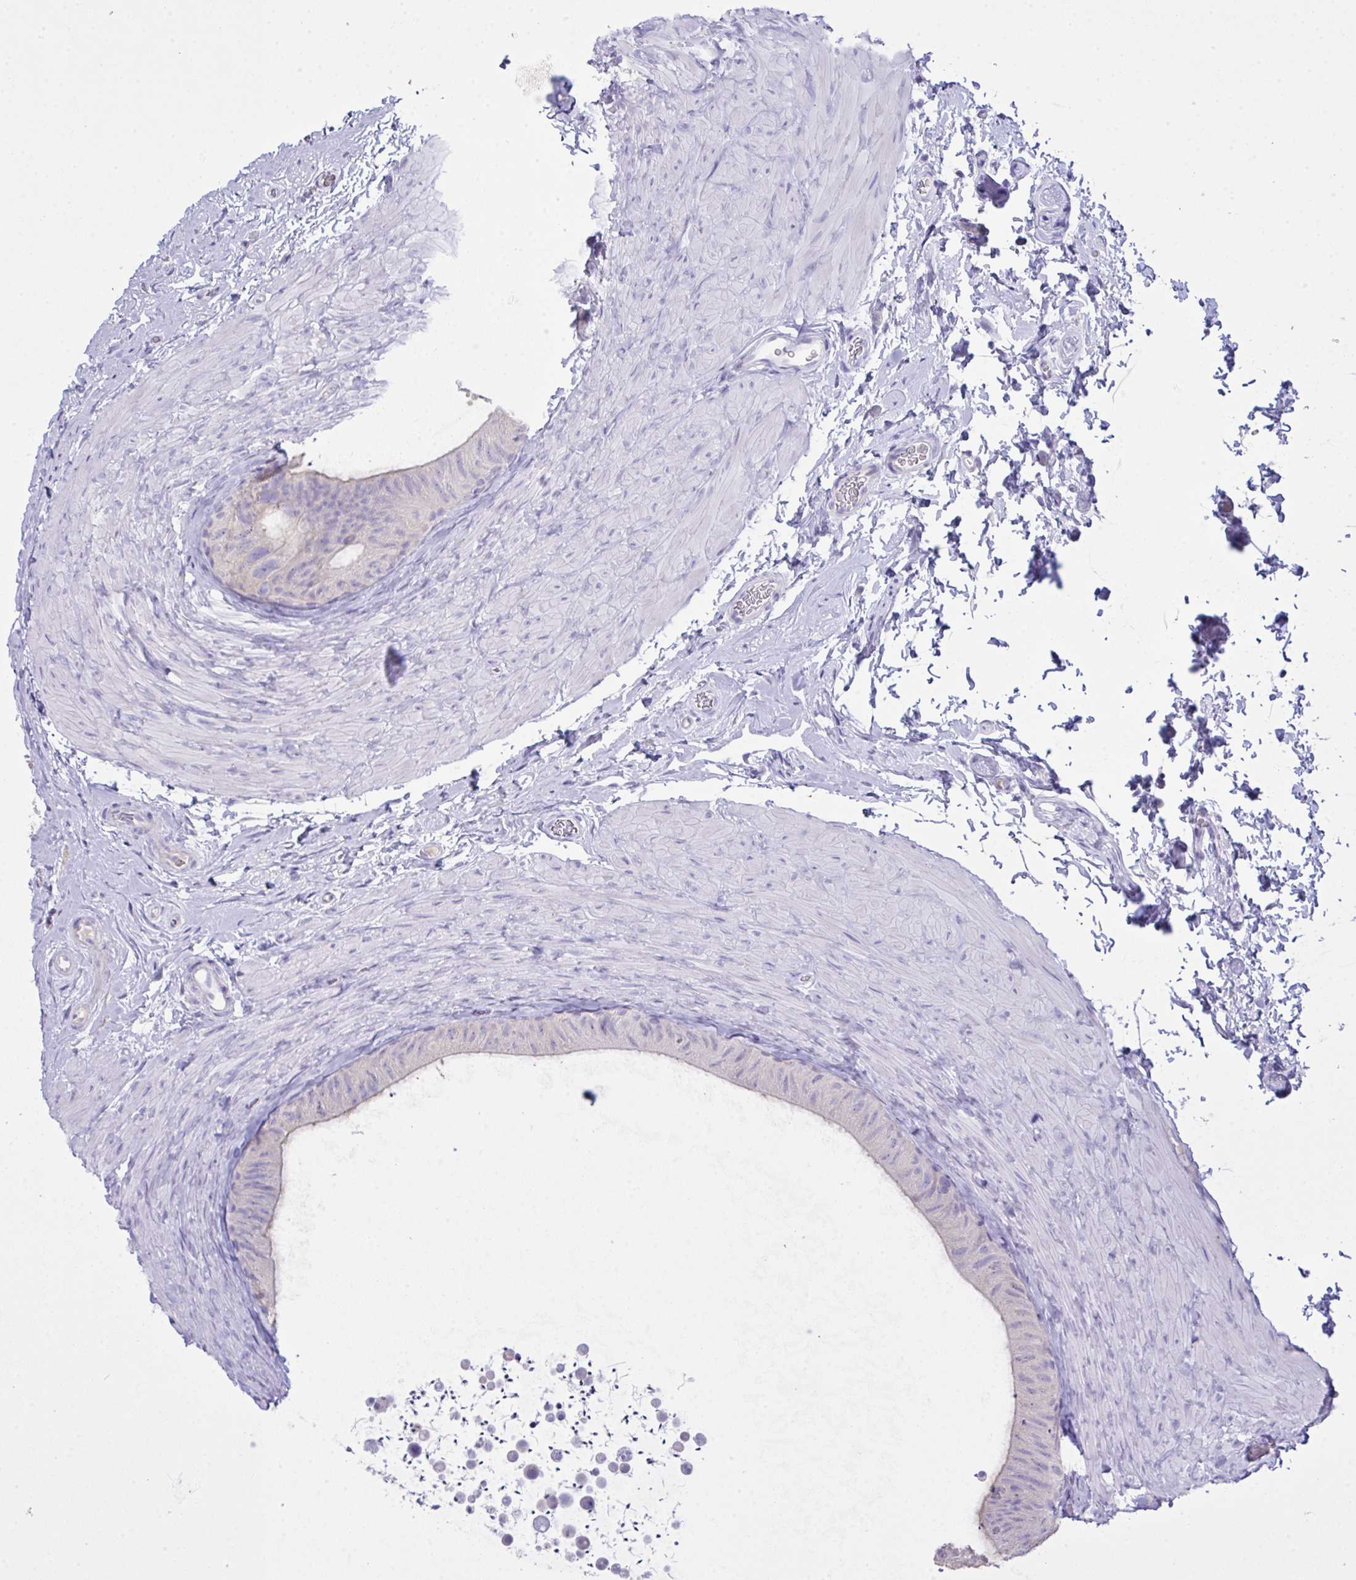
{"staining": {"intensity": "strong", "quantity": "25%-75%", "location": "cytoplasmic/membranous"}, "tissue": "epididymis", "cell_type": "Glandular cells", "image_type": "normal", "snomed": [{"axis": "morphology", "description": "Normal tissue, NOS"}, {"axis": "topography", "description": "Epididymis, spermatic cord, NOS"}, {"axis": "topography", "description": "Epididymis"}], "caption": "Immunohistochemistry (IHC) (DAB) staining of benign human epididymis shows strong cytoplasmic/membranous protein staining in approximately 25%-75% of glandular cells. (Brightfield microscopy of DAB IHC at high magnification).", "gene": "CST11", "patient": {"sex": "male", "age": 31}}